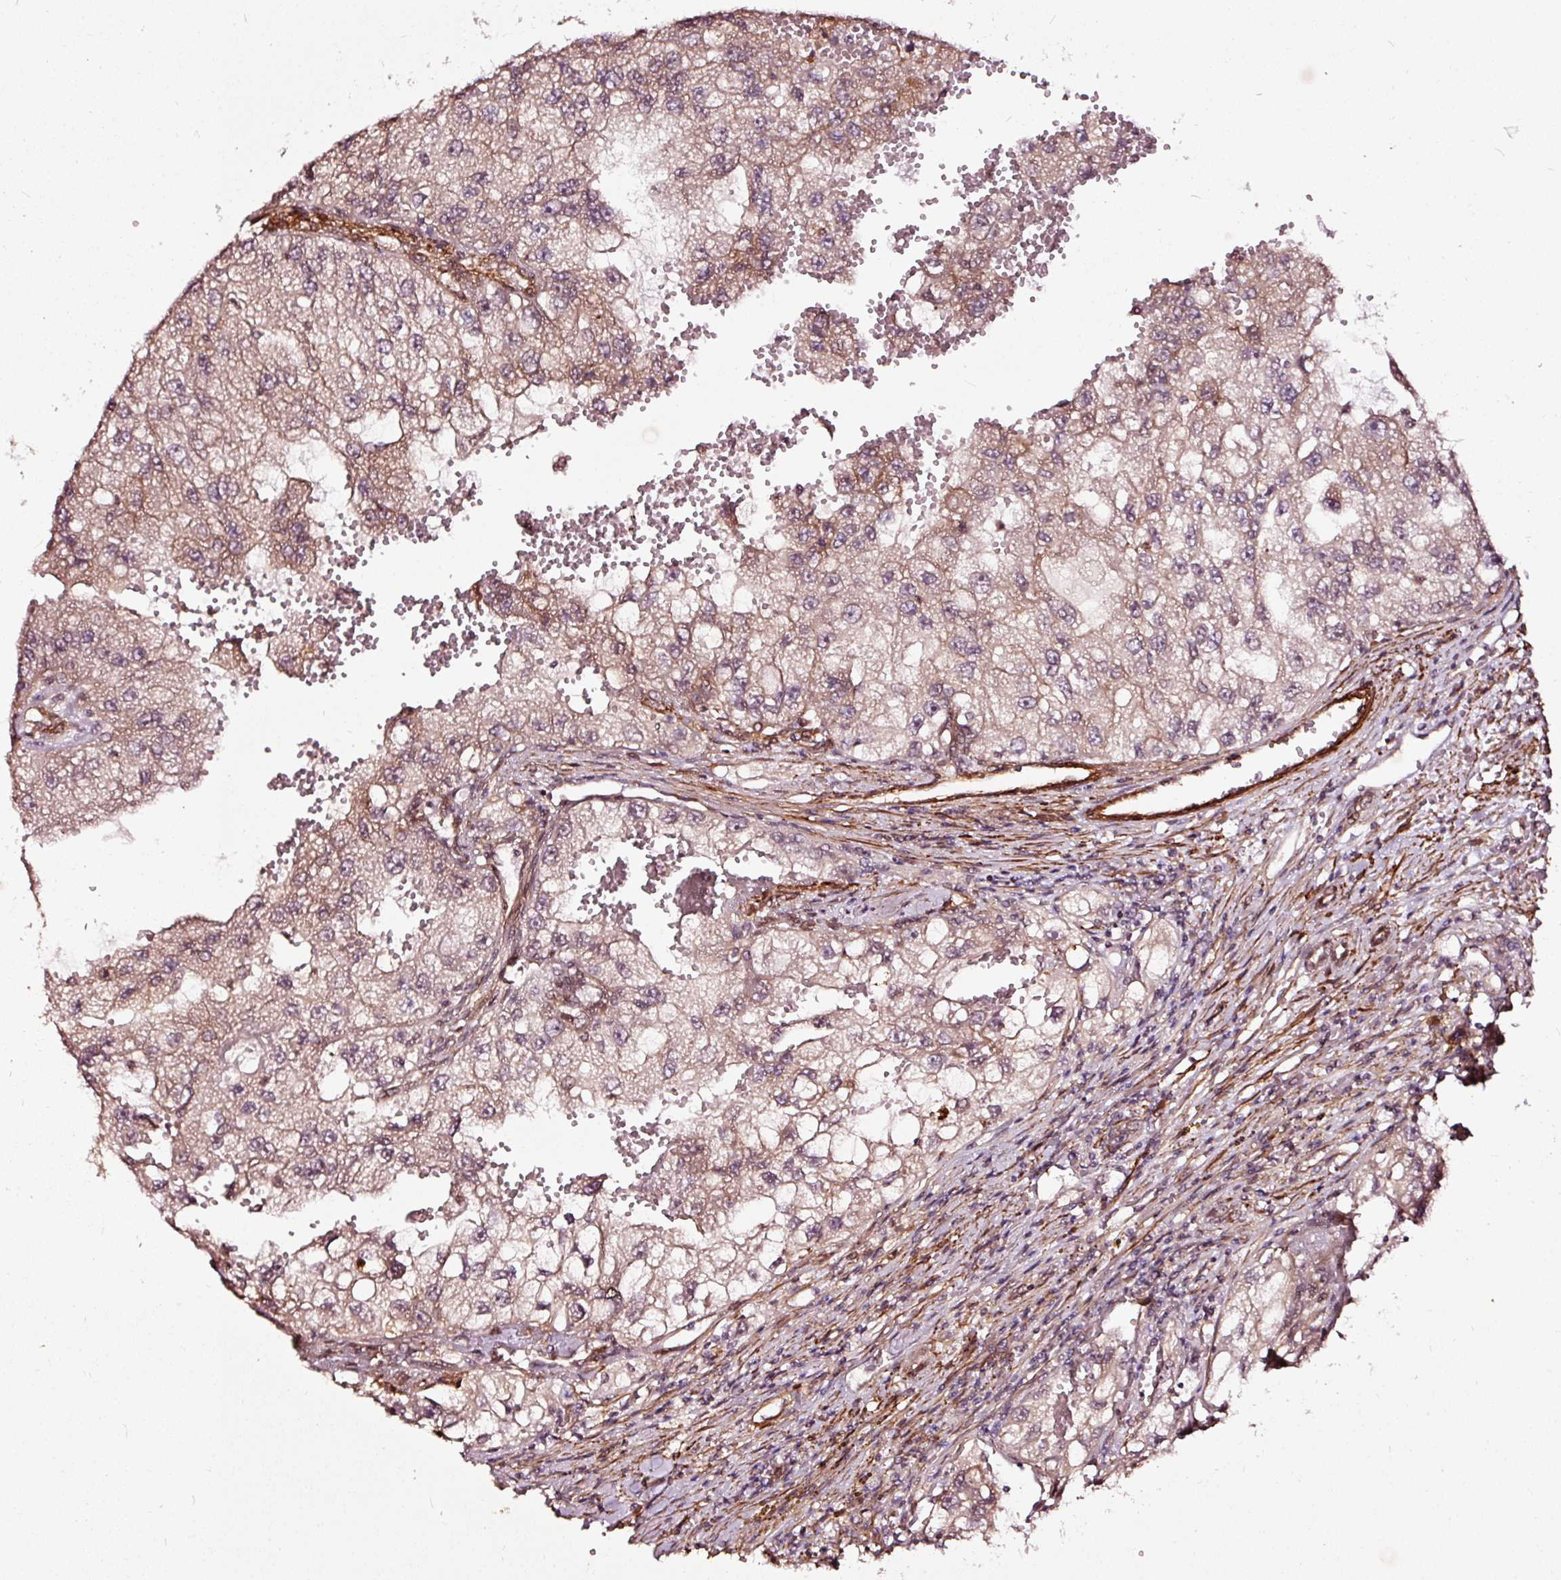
{"staining": {"intensity": "weak", "quantity": ">75%", "location": "cytoplasmic/membranous"}, "tissue": "renal cancer", "cell_type": "Tumor cells", "image_type": "cancer", "snomed": [{"axis": "morphology", "description": "Adenocarcinoma, NOS"}, {"axis": "topography", "description": "Kidney"}], "caption": "Protein positivity by IHC reveals weak cytoplasmic/membranous staining in approximately >75% of tumor cells in renal adenocarcinoma. (brown staining indicates protein expression, while blue staining denotes nuclei).", "gene": "TPM1", "patient": {"sex": "male", "age": 63}}